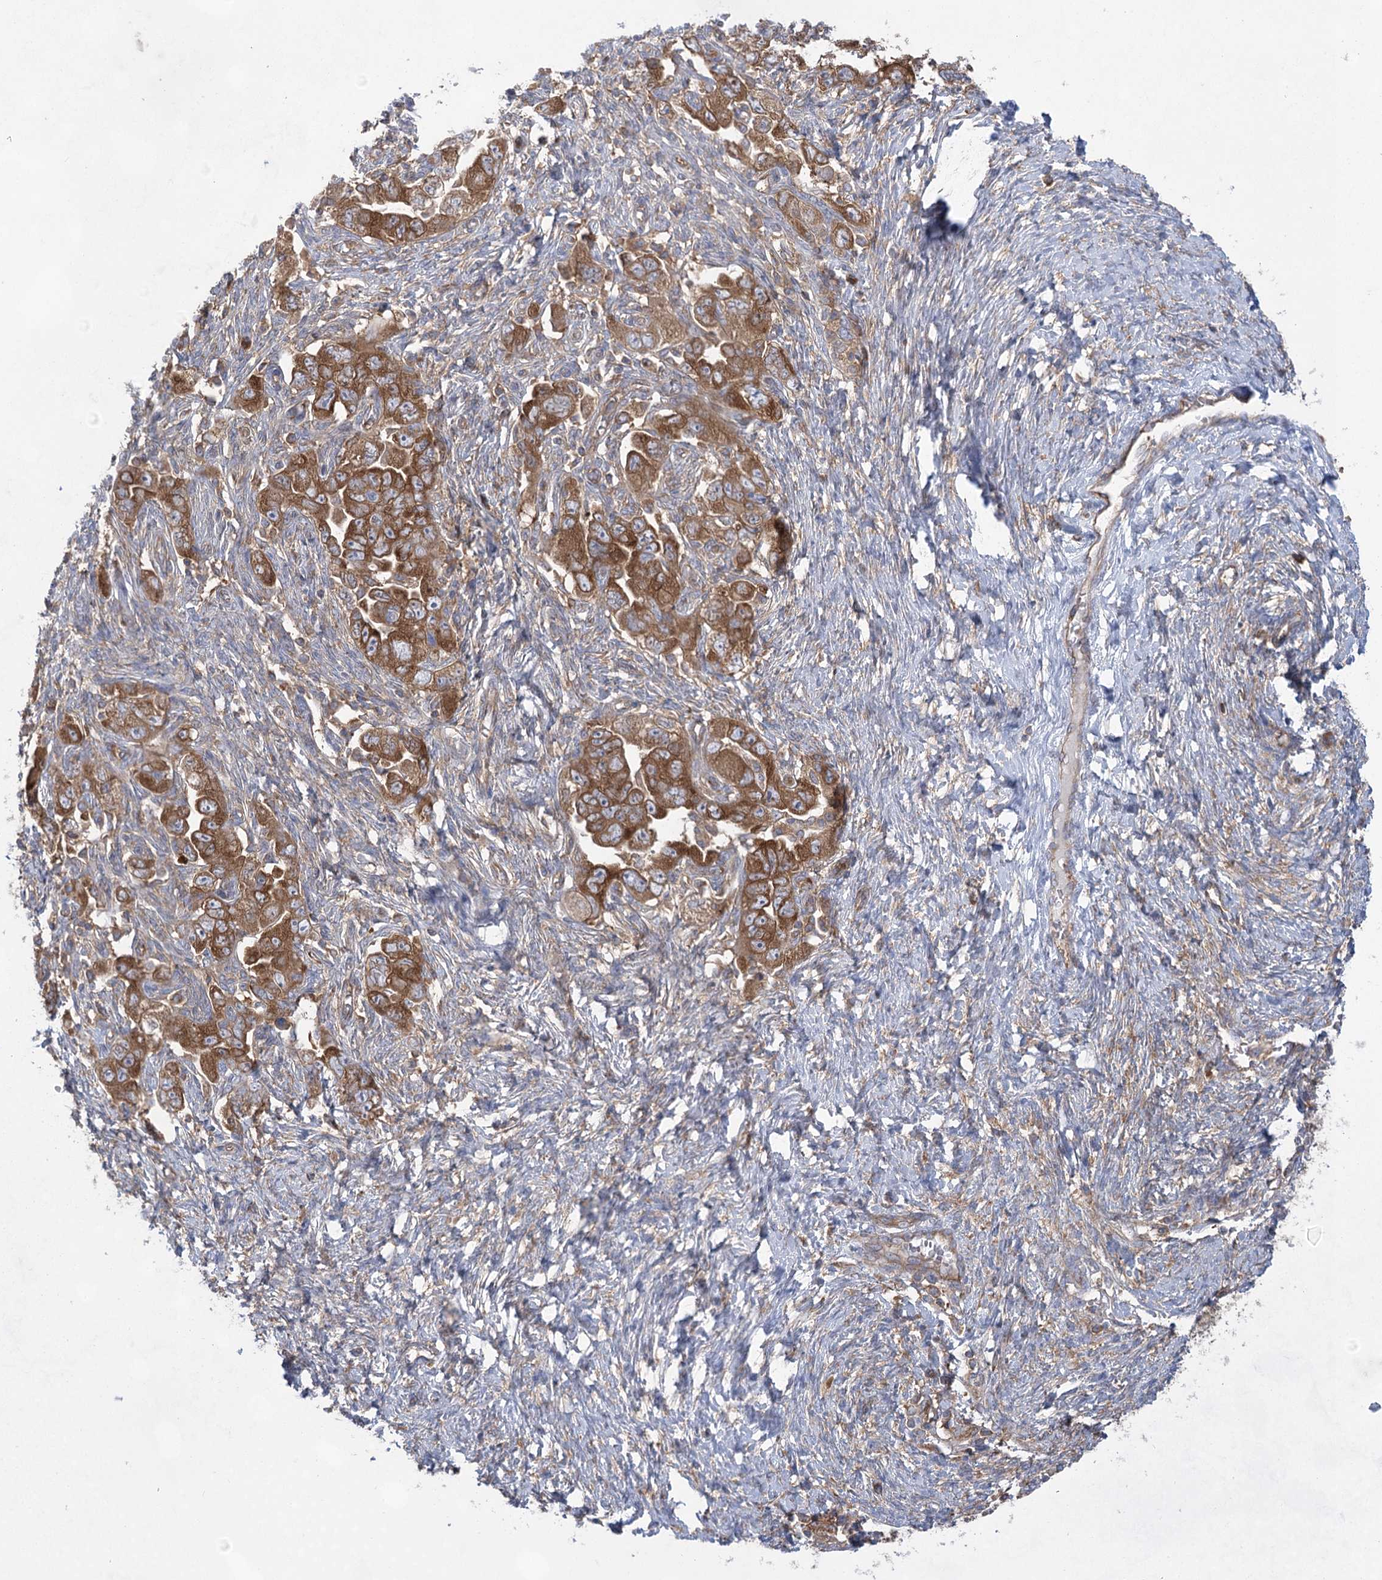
{"staining": {"intensity": "moderate", "quantity": ">75%", "location": "cytoplasmic/membranous"}, "tissue": "ovarian cancer", "cell_type": "Tumor cells", "image_type": "cancer", "snomed": [{"axis": "morphology", "description": "Carcinoma, NOS"}, {"axis": "morphology", "description": "Cystadenocarcinoma, serous, NOS"}, {"axis": "topography", "description": "Ovary"}], "caption": "Protein staining reveals moderate cytoplasmic/membranous staining in about >75% of tumor cells in ovarian cancer (serous cystadenocarcinoma).", "gene": "EIF3A", "patient": {"sex": "female", "age": 69}}